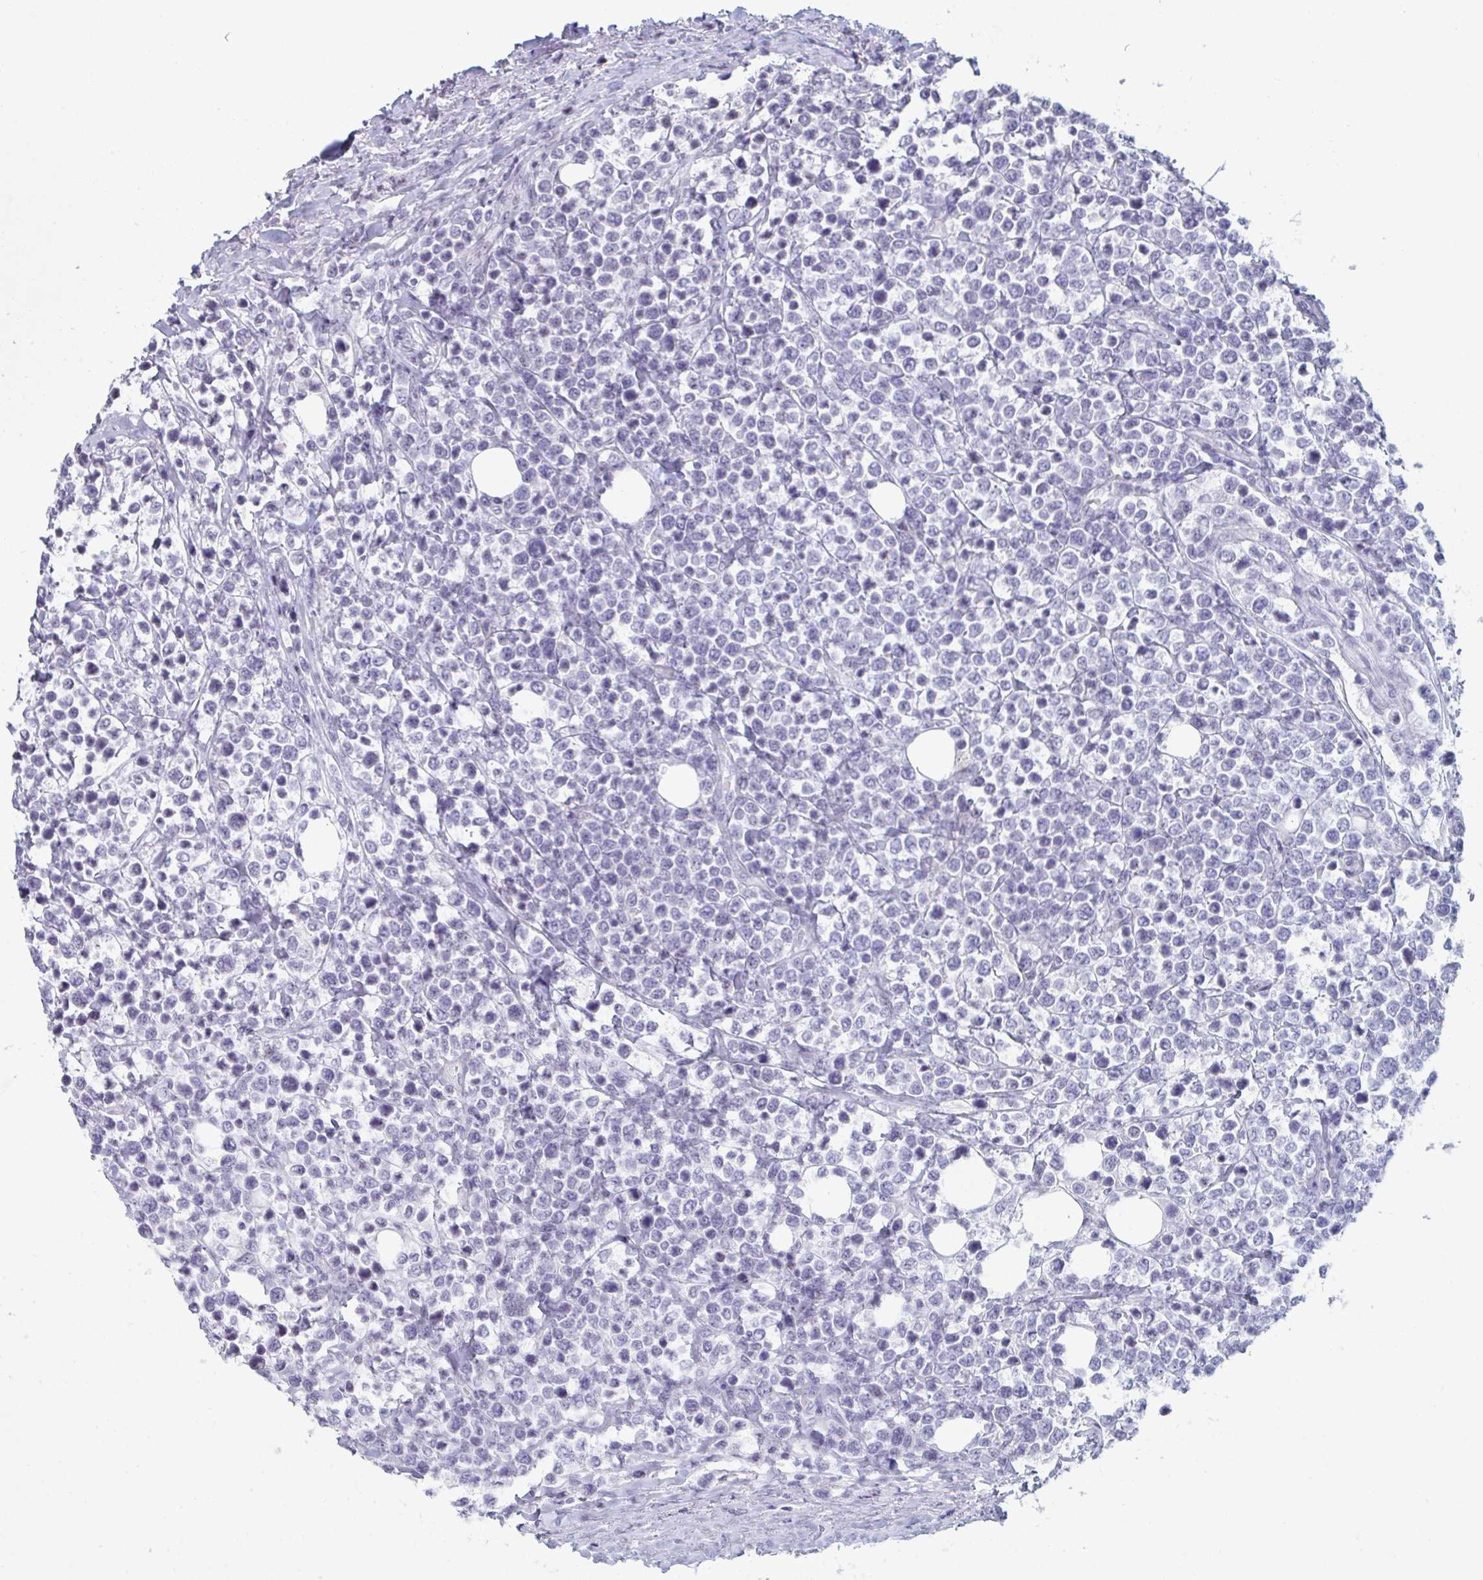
{"staining": {"intensity": "negative", "quantity": "none", "location": "none"}, "tissue": "lymphoma", "cell_type": "Tumor cells", "image_type": "cancer", "snomed": [{"axis": "morphology", "description": "Malignant lymphoma, non-Hodgkin's type, High grade"}, {"axis": "topography", "description": "Soft tissue"}], "caption": "Immunohistochemical staining of lymphoma shows no significant positivity in tumor cells.", "gene": "FOXA1", "patient": {"sex": "female", "age": 56}}